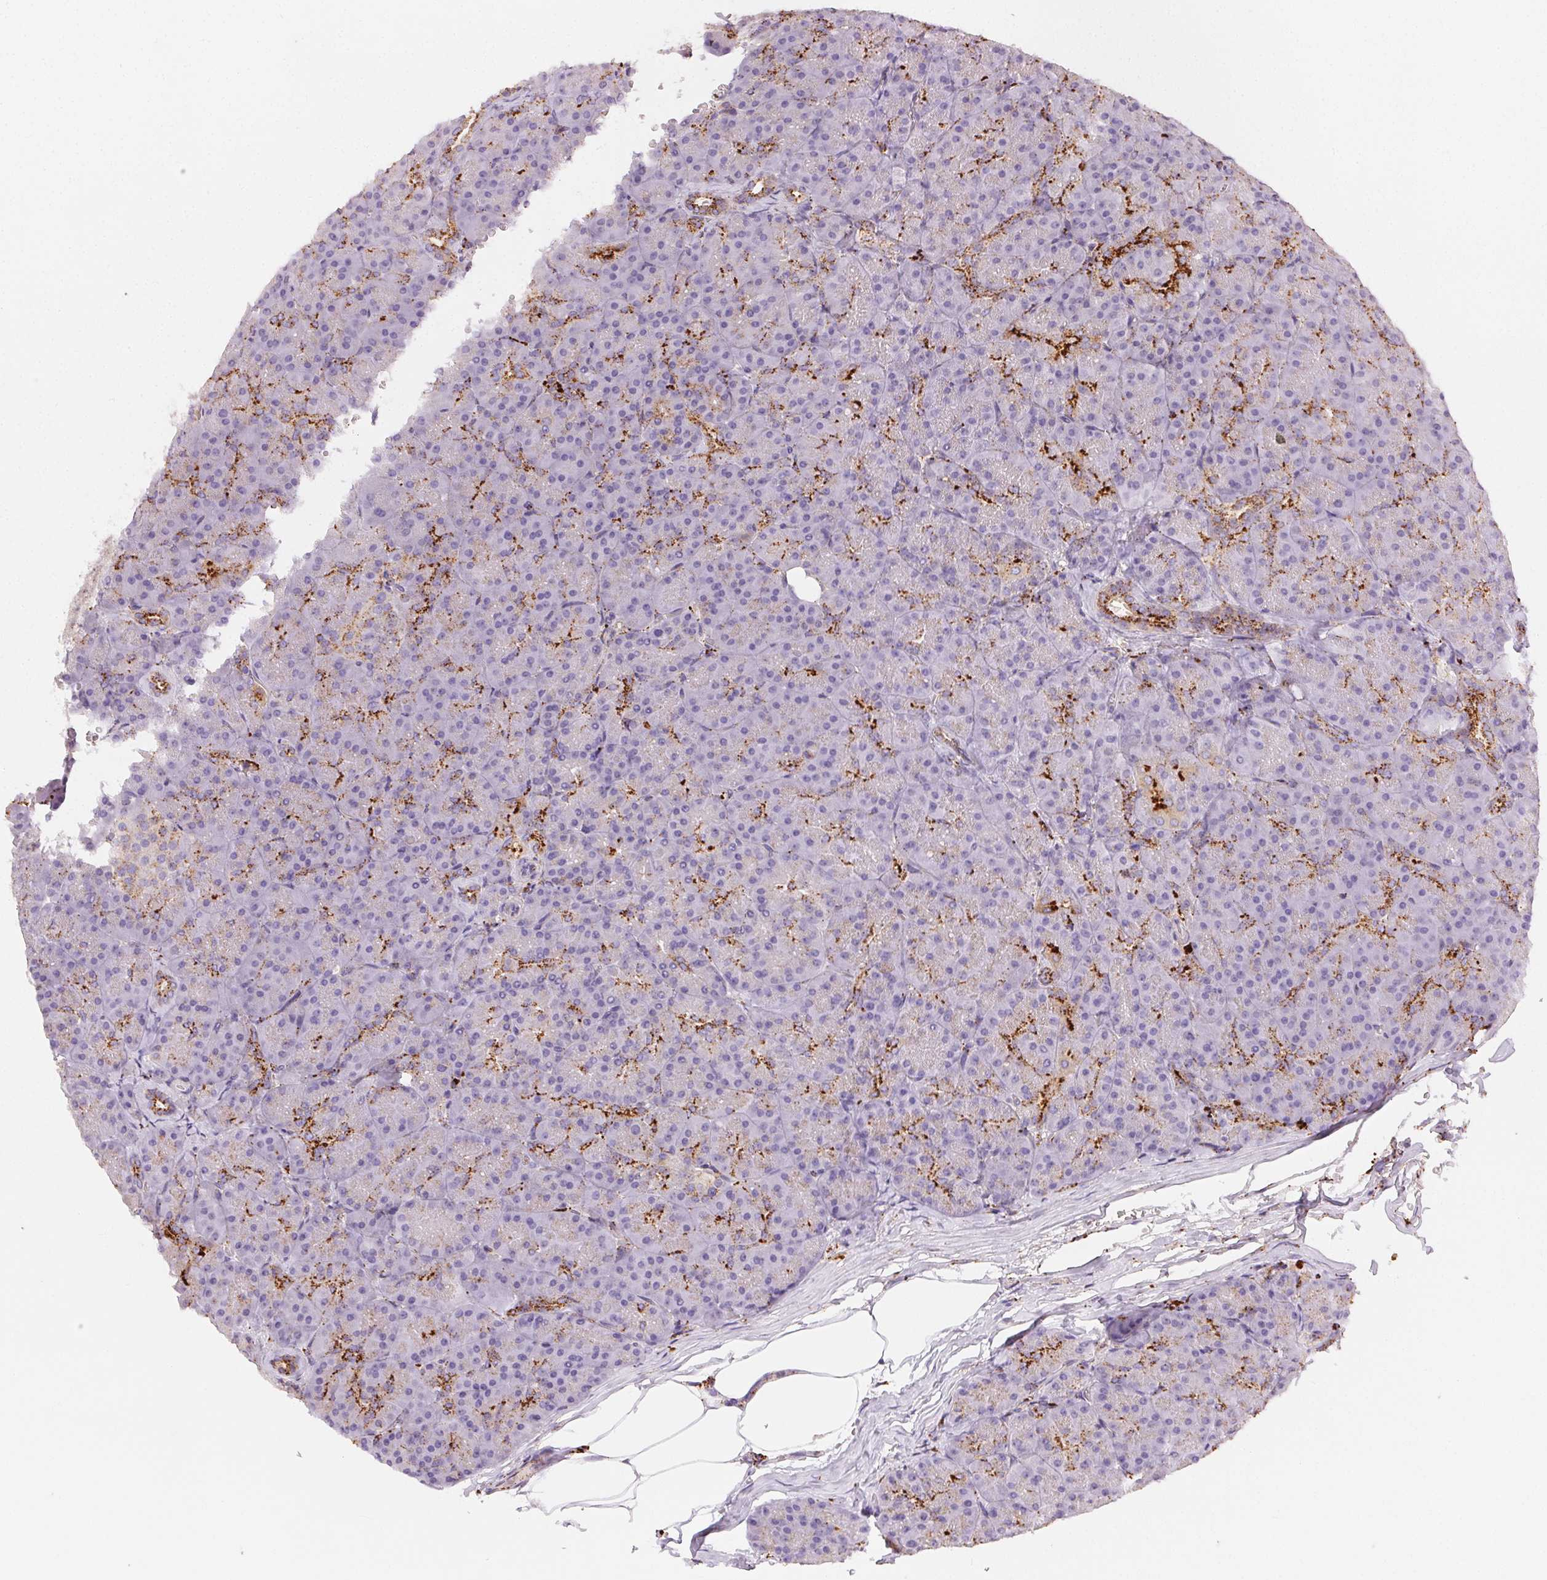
{"staining": {"intensity": "strong", "quantity": "<25%", "location": "cytoplasmic/membranous"}, "tissue": "pancreas", "cell_type": "Exocrine glandular cells", "image_type": "normal", "snomed": [{"axis": "morphology", "description": "Normal tissue, NOS"}, {"axis": "topography", "description": "Pancreas"}], "caption": "Immunohistochemistry histopathology image of unremarkable pancreas: pancreas stained using immunohistochemistry (IHC) demonstrates medium levels of strong protein expression localized specifically in the cytoplasmic/membranous of exocrine glandular cells, appearing as a cytoplasmic/membranous brown color.", "gene": "SCPEP1", "patient": {"sex": "male", "age": 57}}